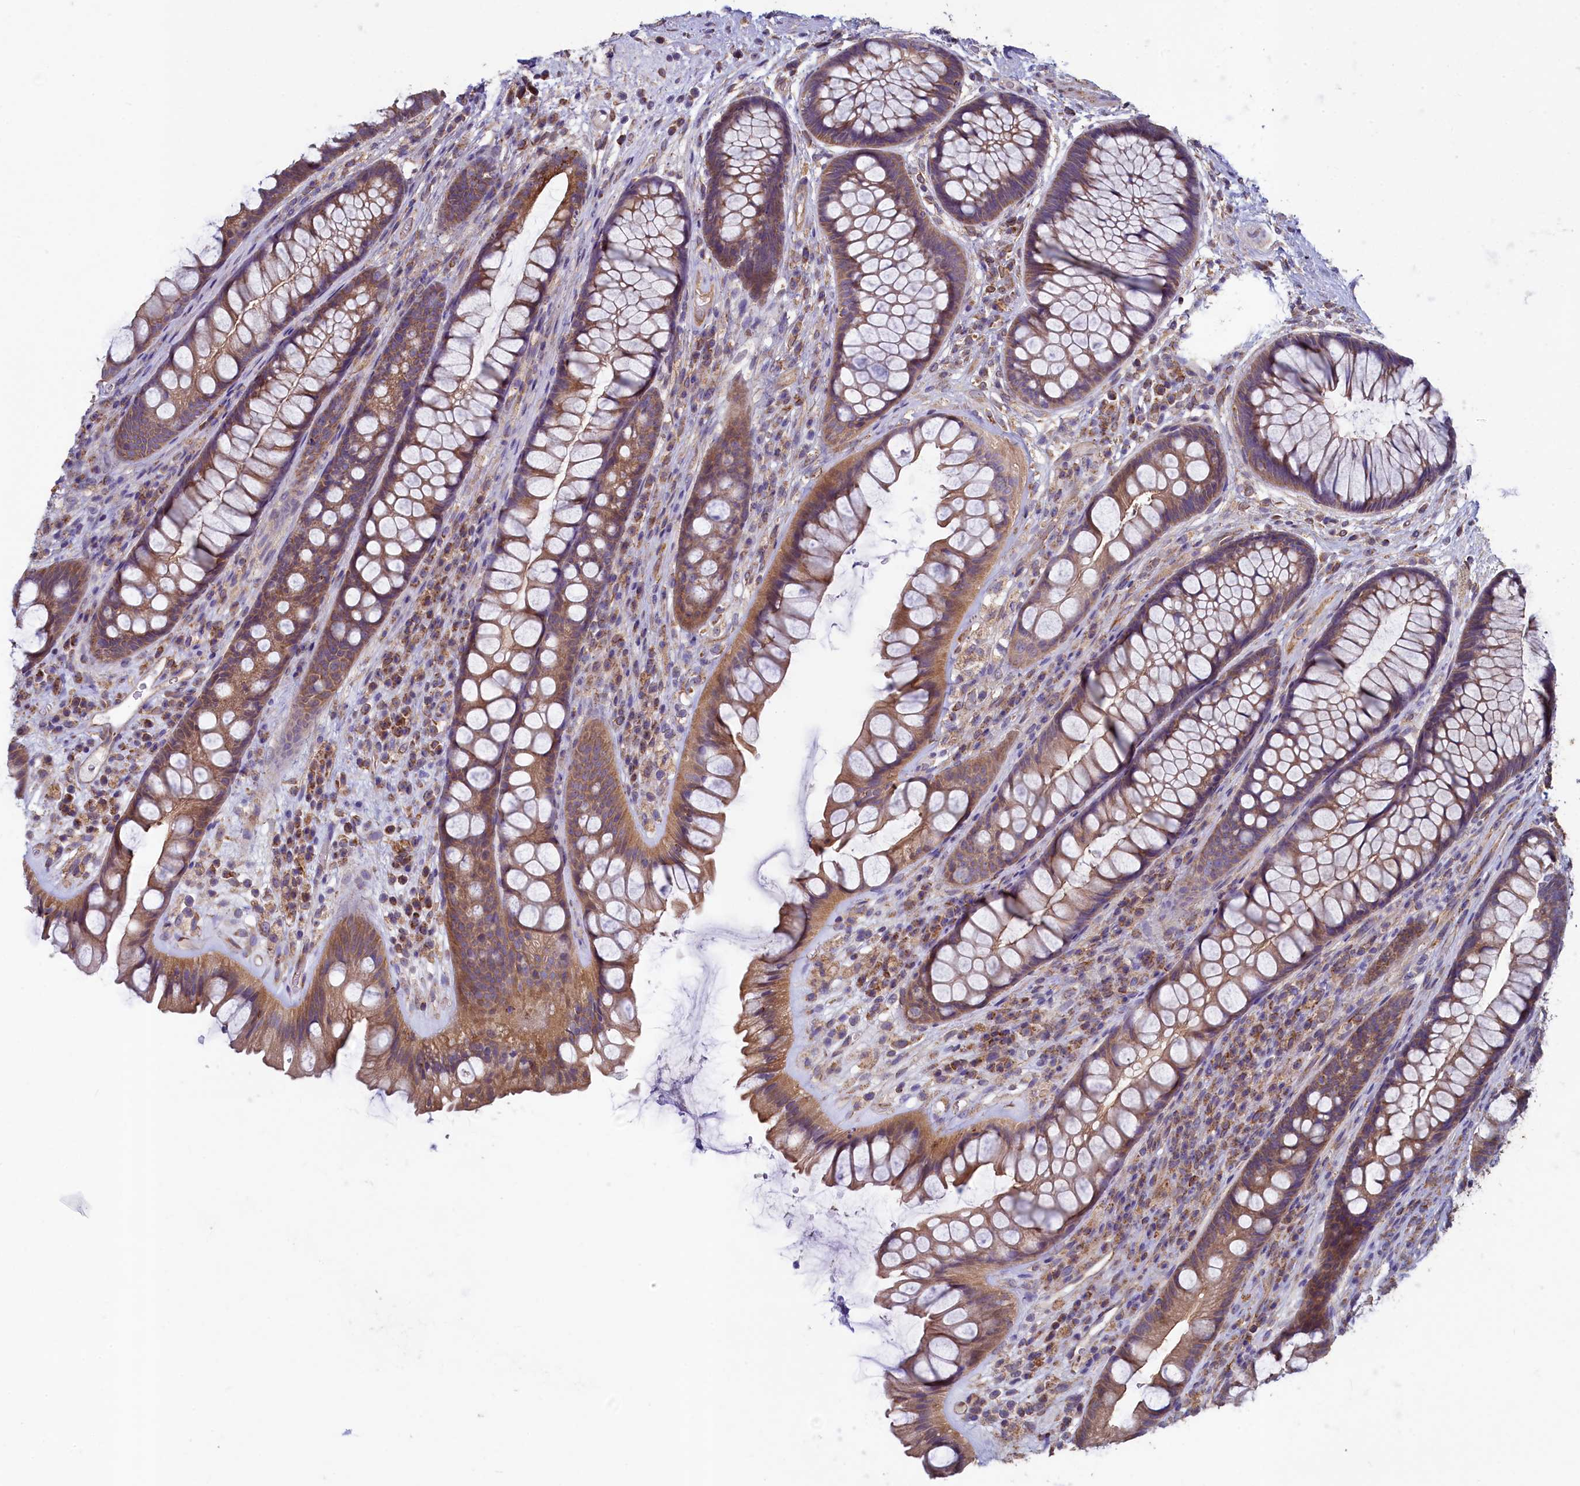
{"staining": {"intensity": "moderate", "quantity": ">75%", "location": "cytoplasmic/membranous"}, "tissue": "rectum", "cell_type": "Glandular cells", "image_type": "normal", "snomed": [{"axis": "morphology", "description": "Normal tissue, NOS"}, {"axis": "topography", "description": "Rectum"}], "caption": "Protein analysis of normal rectum exhibits moderate cytoplasmic/membranous staining in approximately >75% of glandular cells.", "gene": "SPATA2L", "patient": {"sex": "male", "age": 74}}